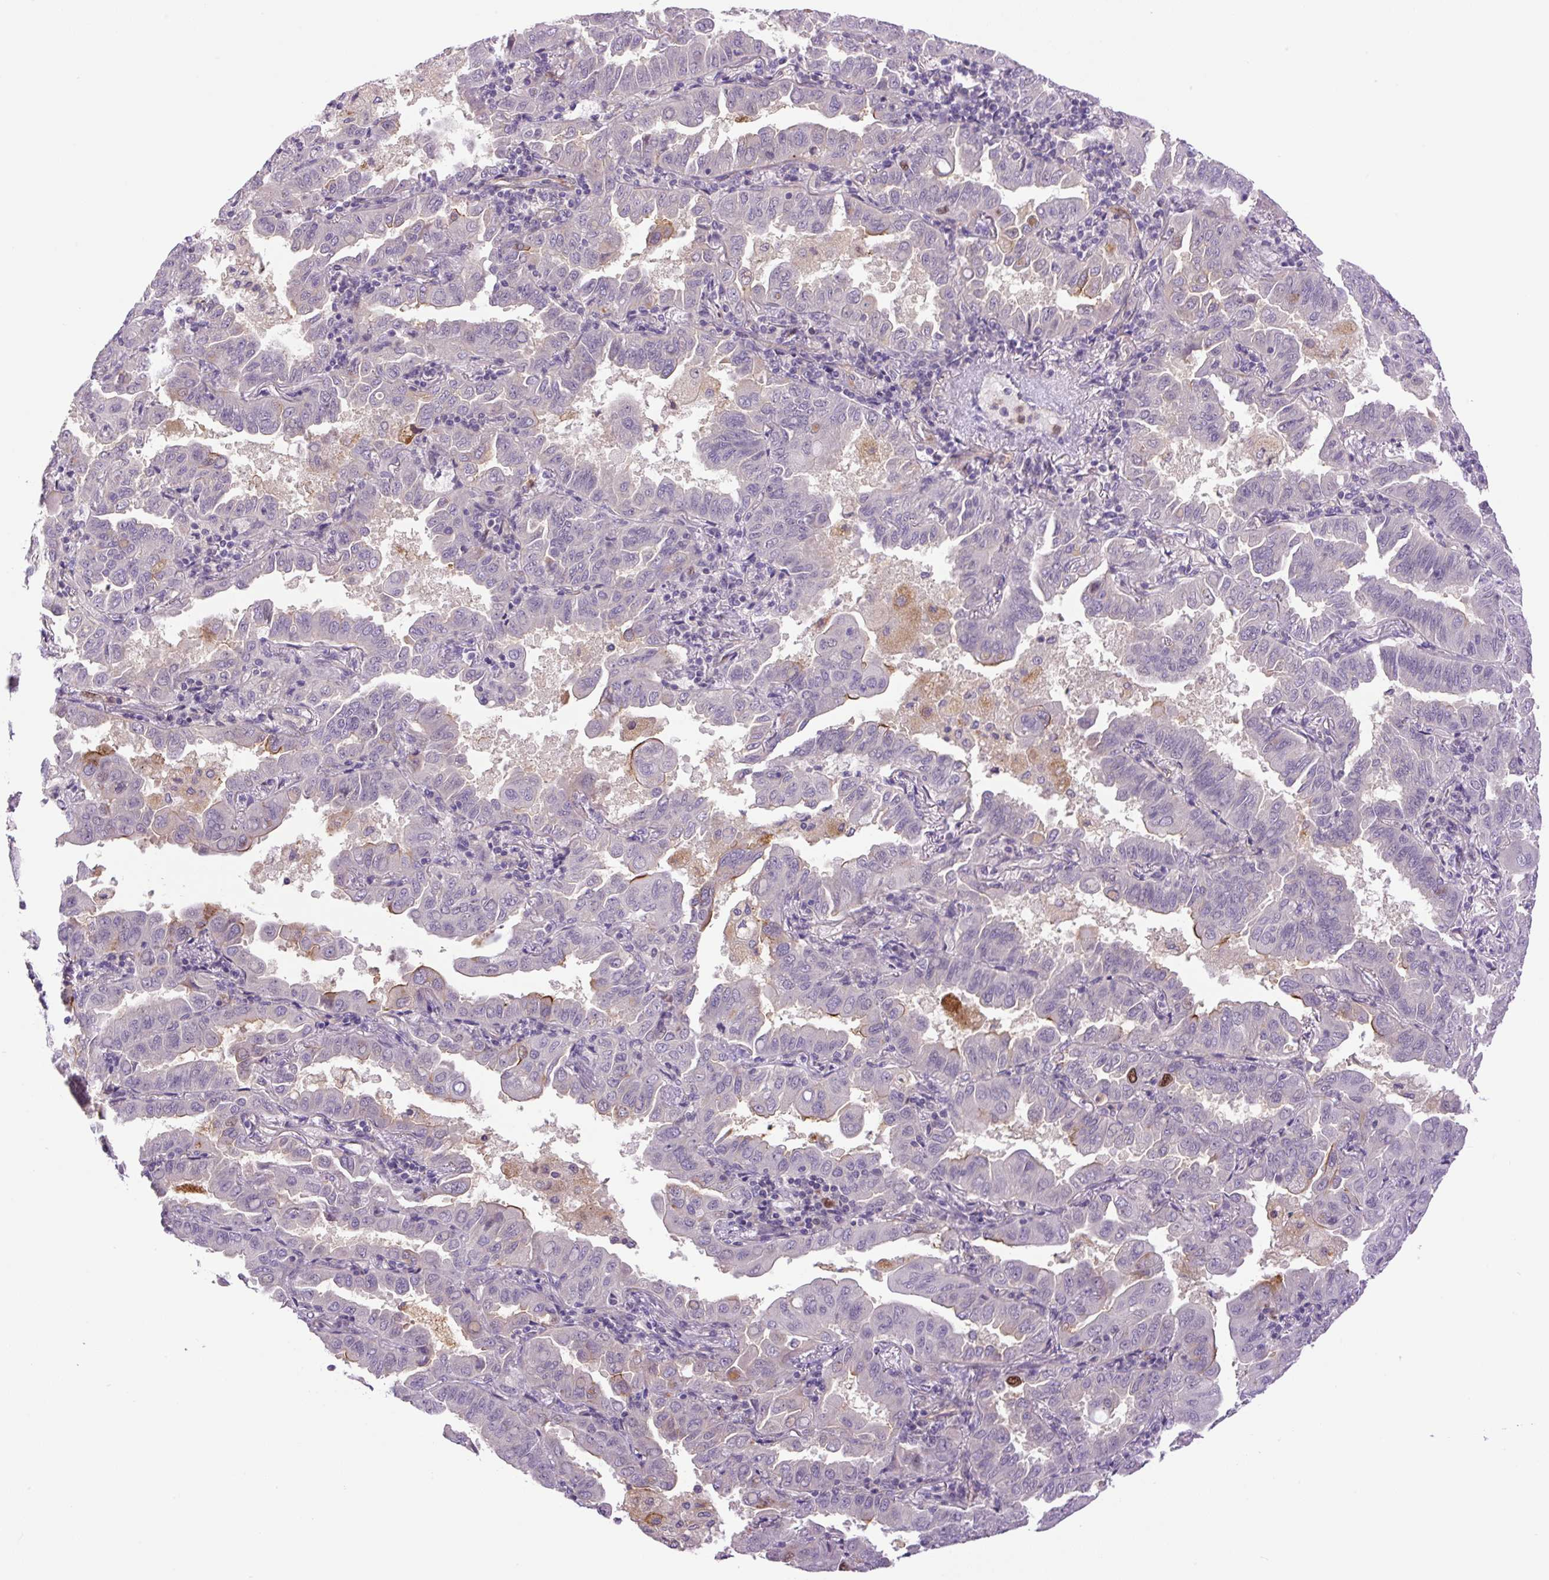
{"staining": {"intensity": "strong", "quantity": "<25%", "location": "nuclear"}, "tissue": "lung cancer", "cell_type": "Tumor cells", "image_type": "cancer", "snomed": [{"axis": "morphology", "description": "Adenocarcinoma, NOS"}, {"axis": "topography", "description": "Lung"}], "caption": "Approximately <25% of tumor cells in human lung cancer exhibit strong nuclear protein positivity as visualized by brown immunohistochemical staining.", "gene": "KIFC1", "patient": {"sex": "male", "age": 64}}